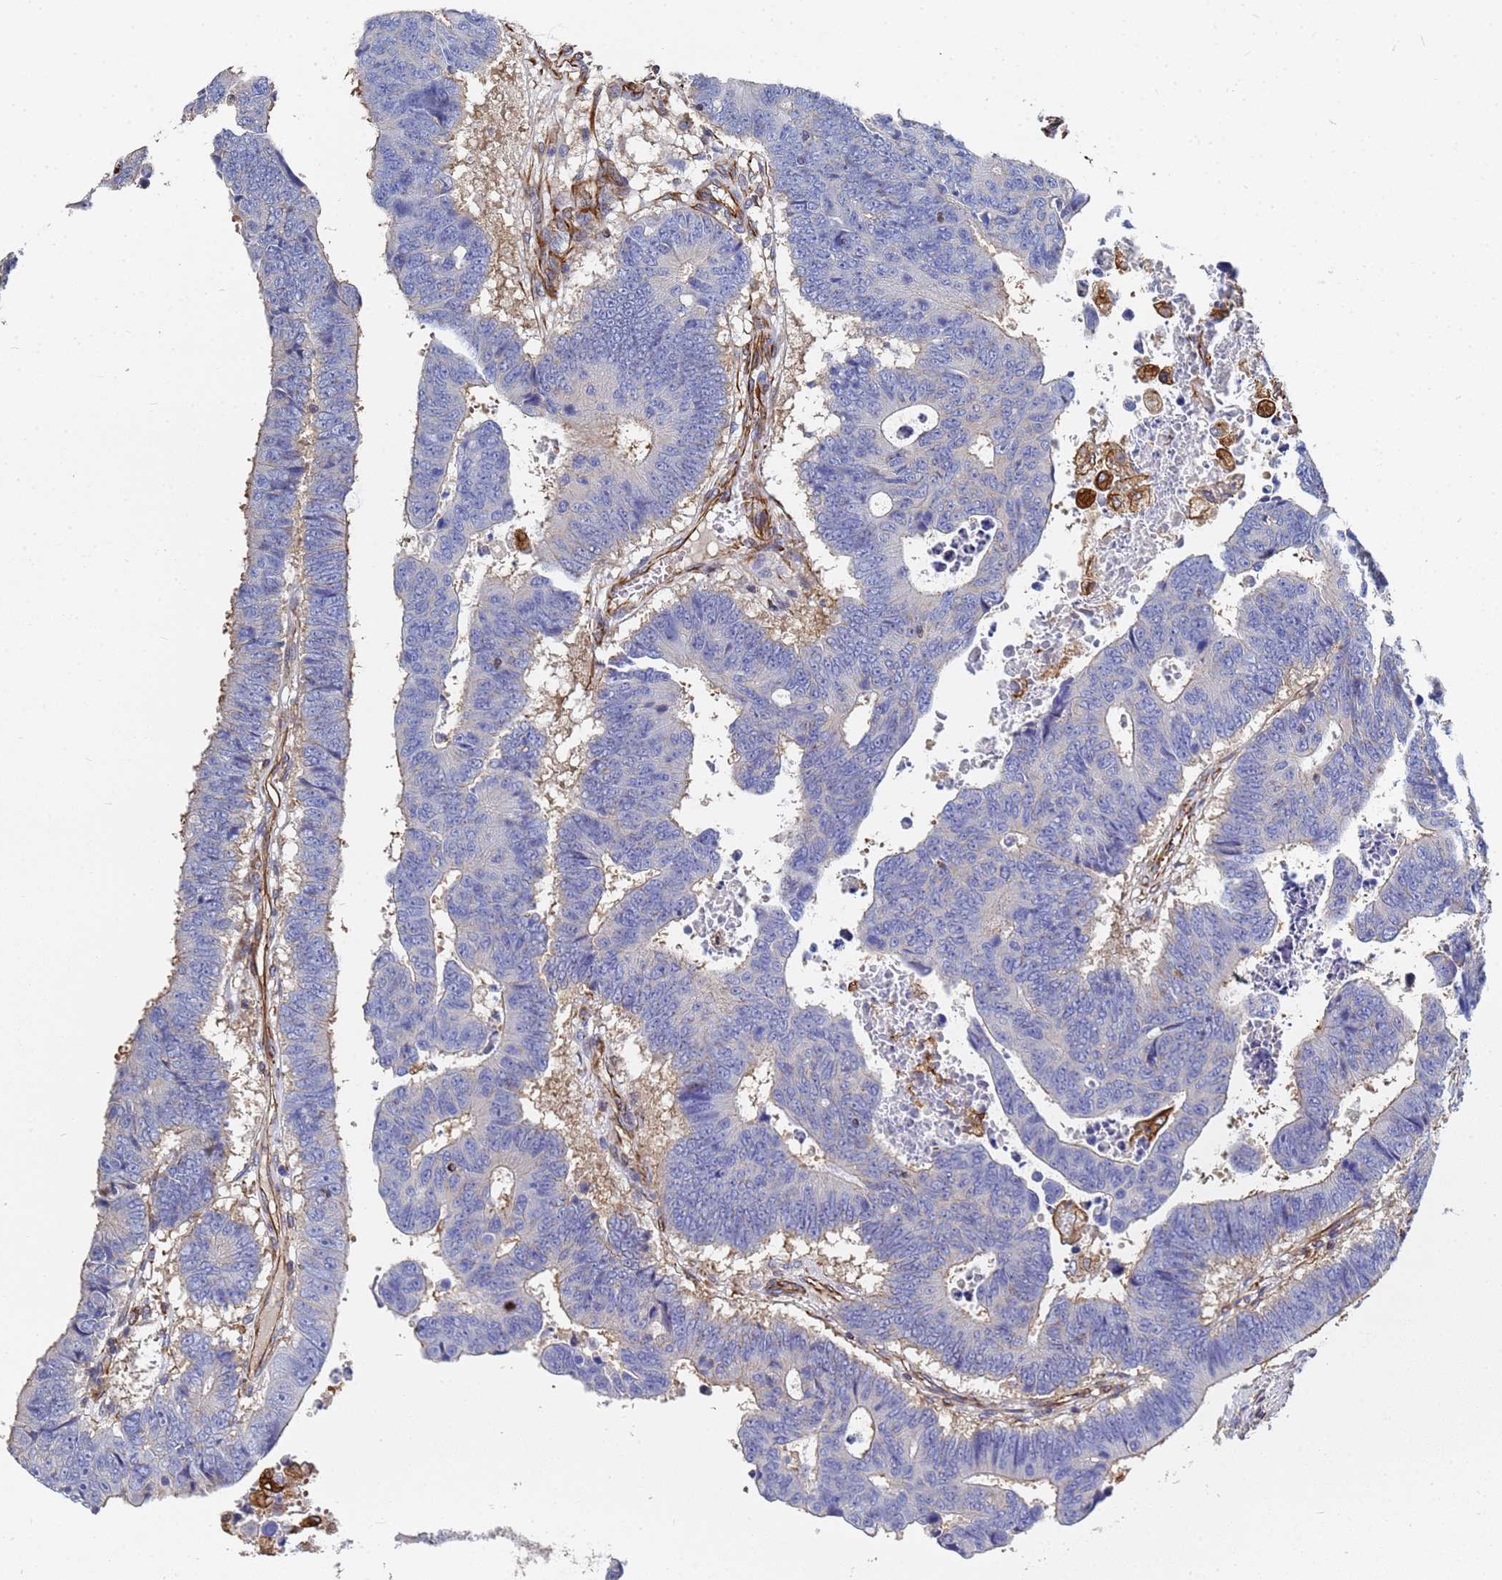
{"staining": {"intensity": "negative", "quantity": "none", "location": "none"}, "tissue": "colorectal cancer", "cell_type": "Tumor cells", "image_type": "cancer", "snomed": [{"axis": "morphology", "description": "Adenocarcinoma, NOS"}, {"axis": "topography", "description": "Rectum"}], "caption": "Tumor cells are negative for protein expression in human colorectal cancer. (Brightfield microscopy of DAB immunohistochemistry (IHC) at high magnification).", "gene": "SYT13", "patient": {"sex": "male", "age": 84}}